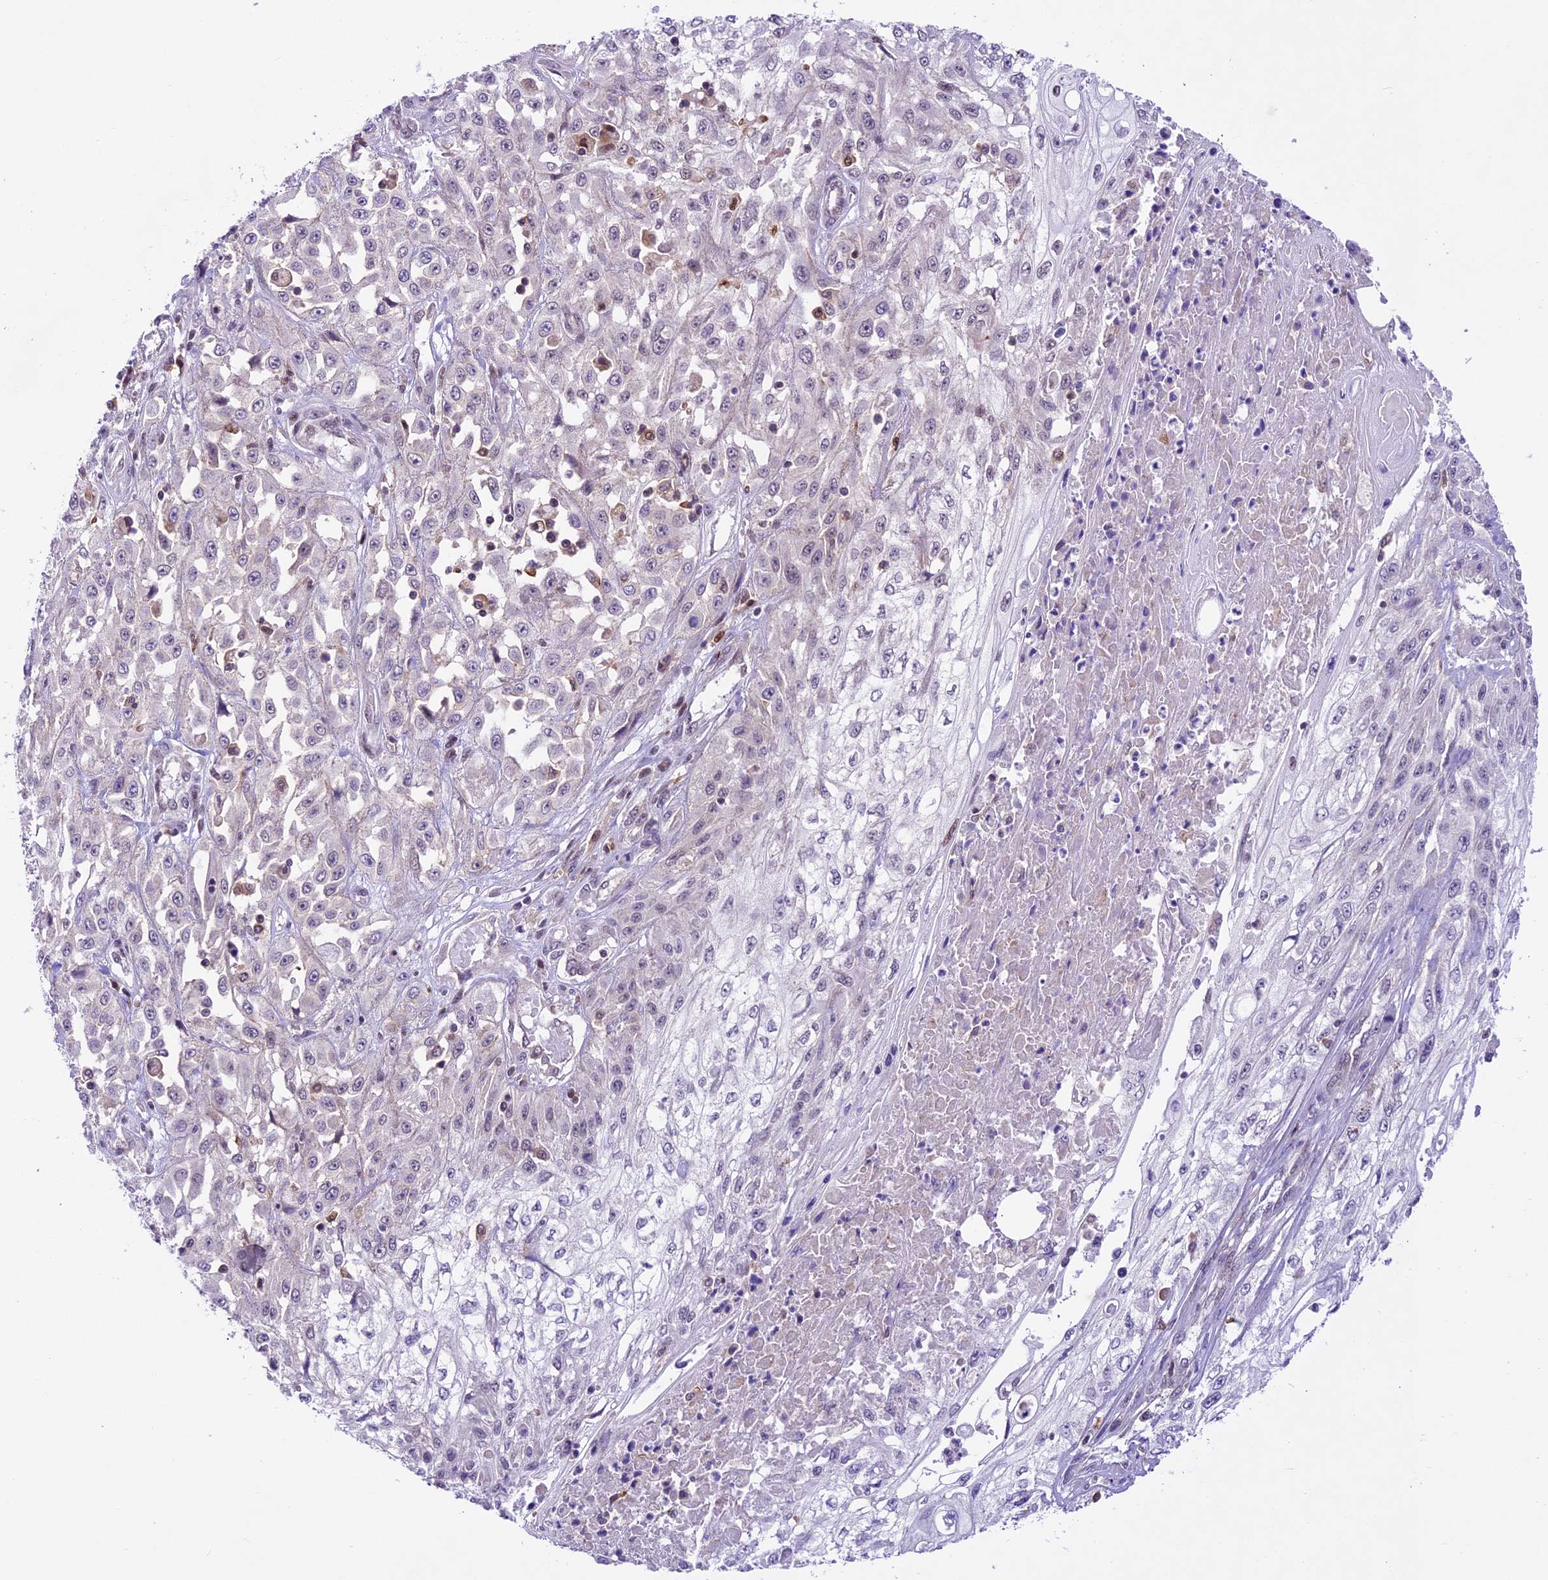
{"staining": {"intensity": "negative", "quantity": "none", "location": "none"}, "tissue": "skin cancer", "cell_type": "Tumor cells", "image_type": "cancer", "snomed": [{"axis": "morphology", "description": "Squamous cell carcinoma, NOS"}, {"axis": "morphology", "description": "Squamous cell carcinoma, metastatic, NOS"}, {"axis": "topography", "description": "Skin"}, {"axis": "topography", "description": "Lymph node"}], "caption": "A micrograph of human squamous cell carcinoma (skin) is negative for staining in tumor cells. The staining was performed using DAB to visualize the protein expression in brown, while the nuclei were stained in blue with hematoxylin (Magnification: 20x).", "gene": "SHKBP1", "patient": {"sex": "male", "age": 75}}